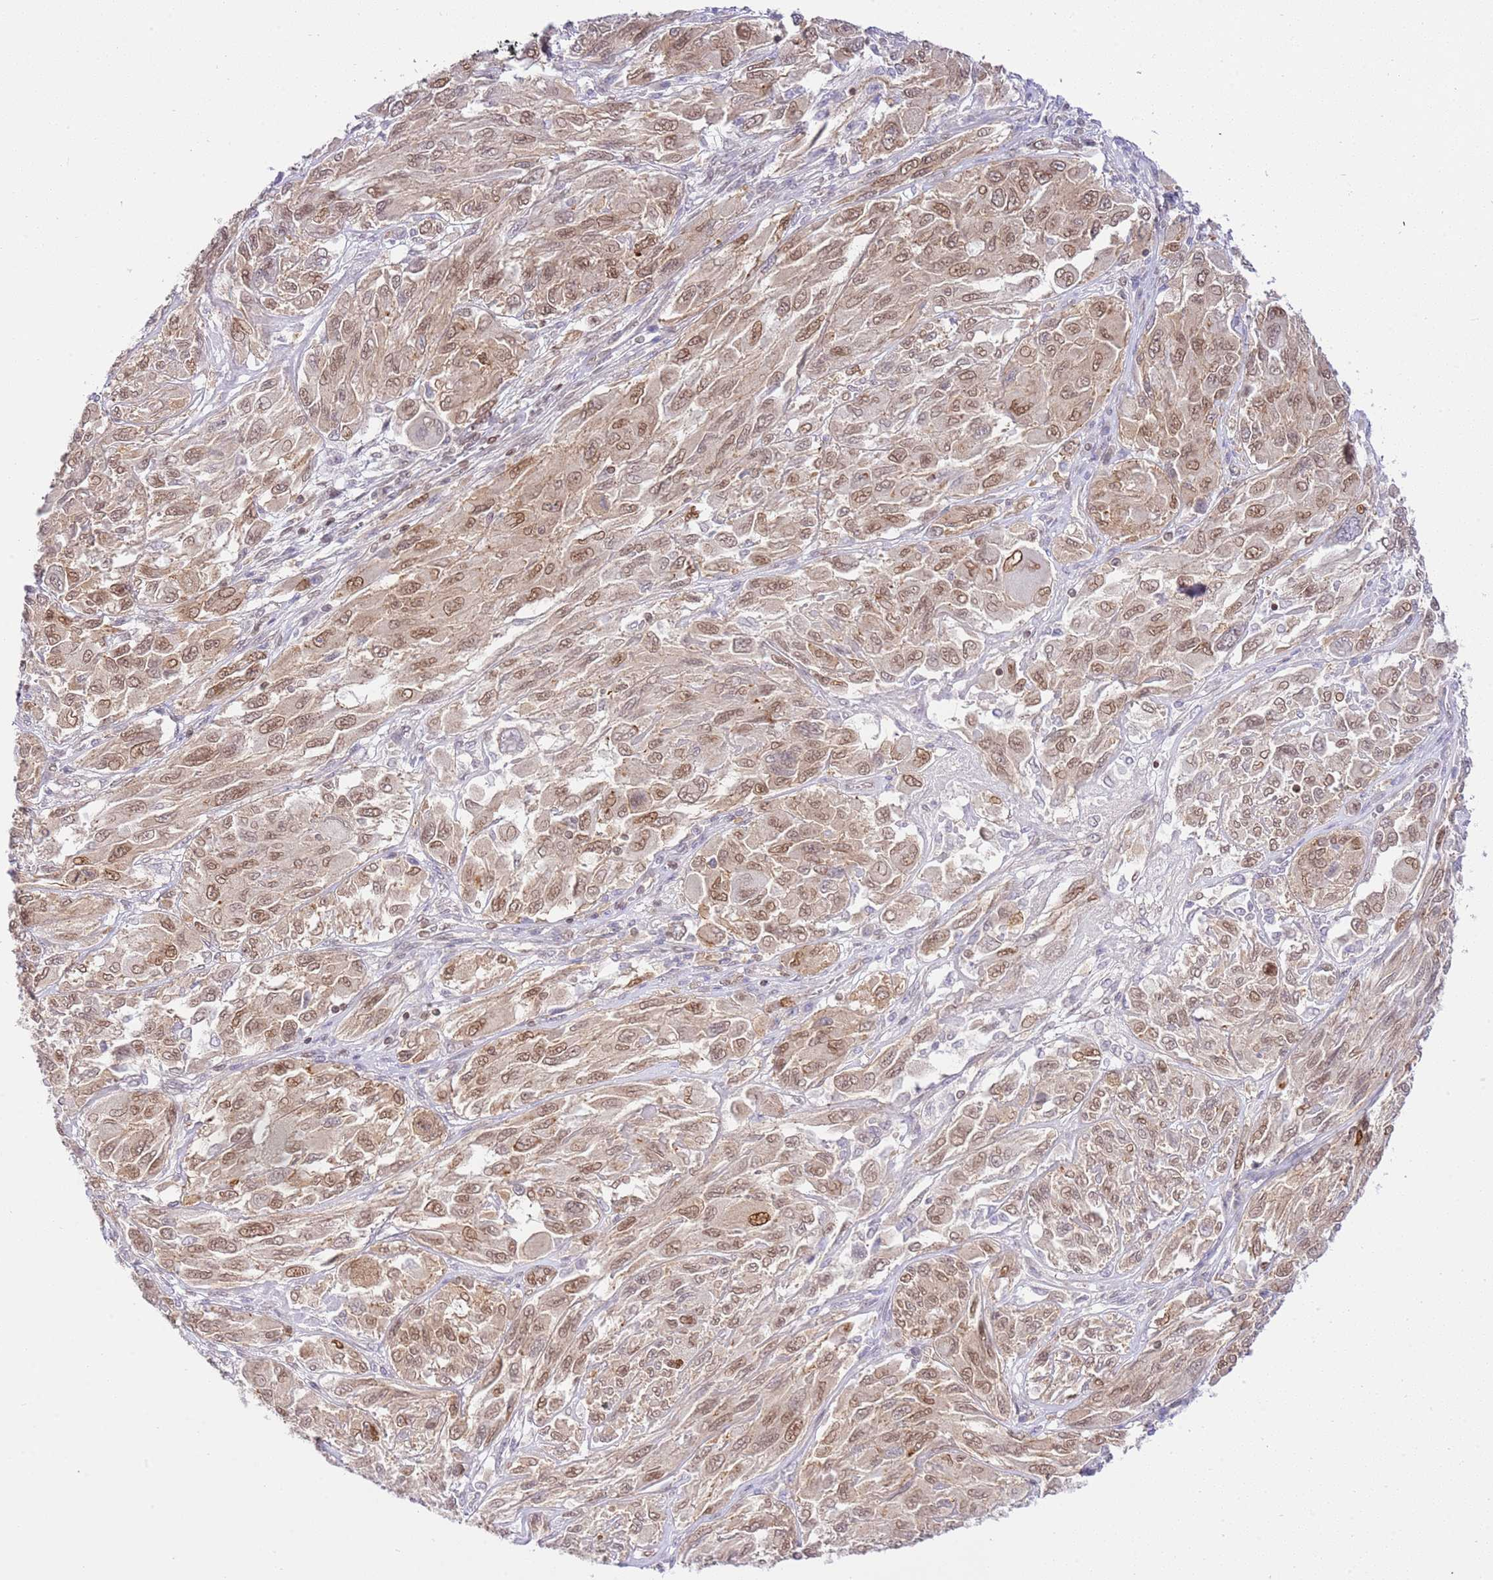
{"staining": {"intensity": "moderate", "quantity": ">75%", "location": "nuclear"}, "tissue": "melanoma", "cell_type": "Tumor cells", "image_type": "cancer", "snomed": [{"axis": "morphology", "description": "Malignant melanoma, NOS"}, {"axis": "topography", "description": "Skin"}], "caption": "High-magnification brightfield microscopy of malignant melanoma stained with DAB (brown) and counterstained with hematoxylin (blue). tumor cells exhibit moderate nuclear staining is present in approximately>75% of cells. (IHC, brightfield microscopy, high magnification).", "gene": "TRIM37", "patient": {"sex": "female", "age": 91}}